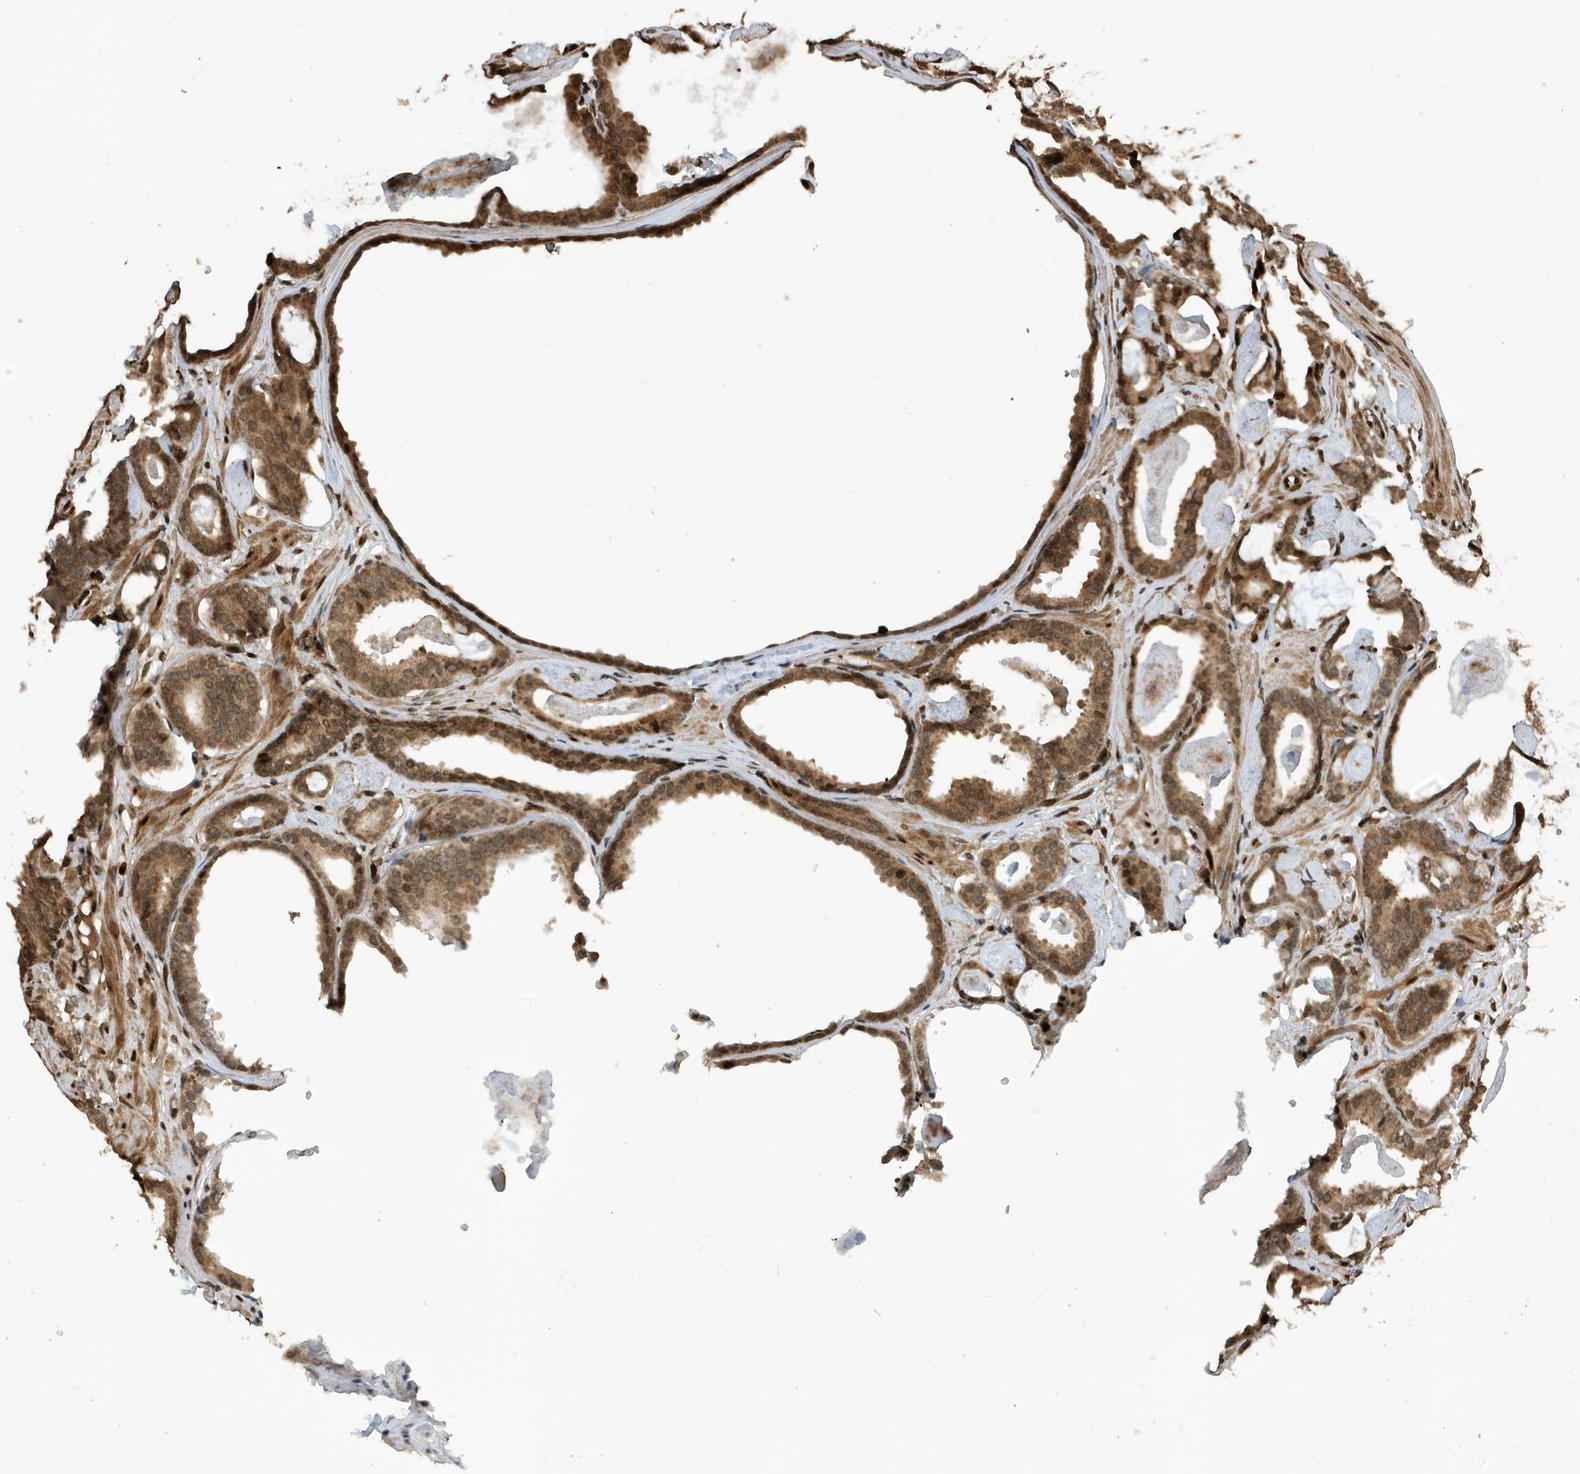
{"staining": {"intensity": "moderate", "quantity": ">75%", "location": "cytoplasmic/membranous,nuclear"}, "tissue": "prostate cancer", "cell_type": "Tumor cells", "image_type": "cancer", "snomed": [{"axis": "morphology", "description": "Adenocarcinoma, Low grade"}, {"axis": "topography", "description": "Prostate"}], "caption": "A brown stain highlights moderate cytoplasmic/membranous and nuclear positivity of a protein in human adenocarcinoma (low-grade) (prostate) tumor cells.", "gene": "DUSP18", "patient": {"sex": "male", "age": 53}}